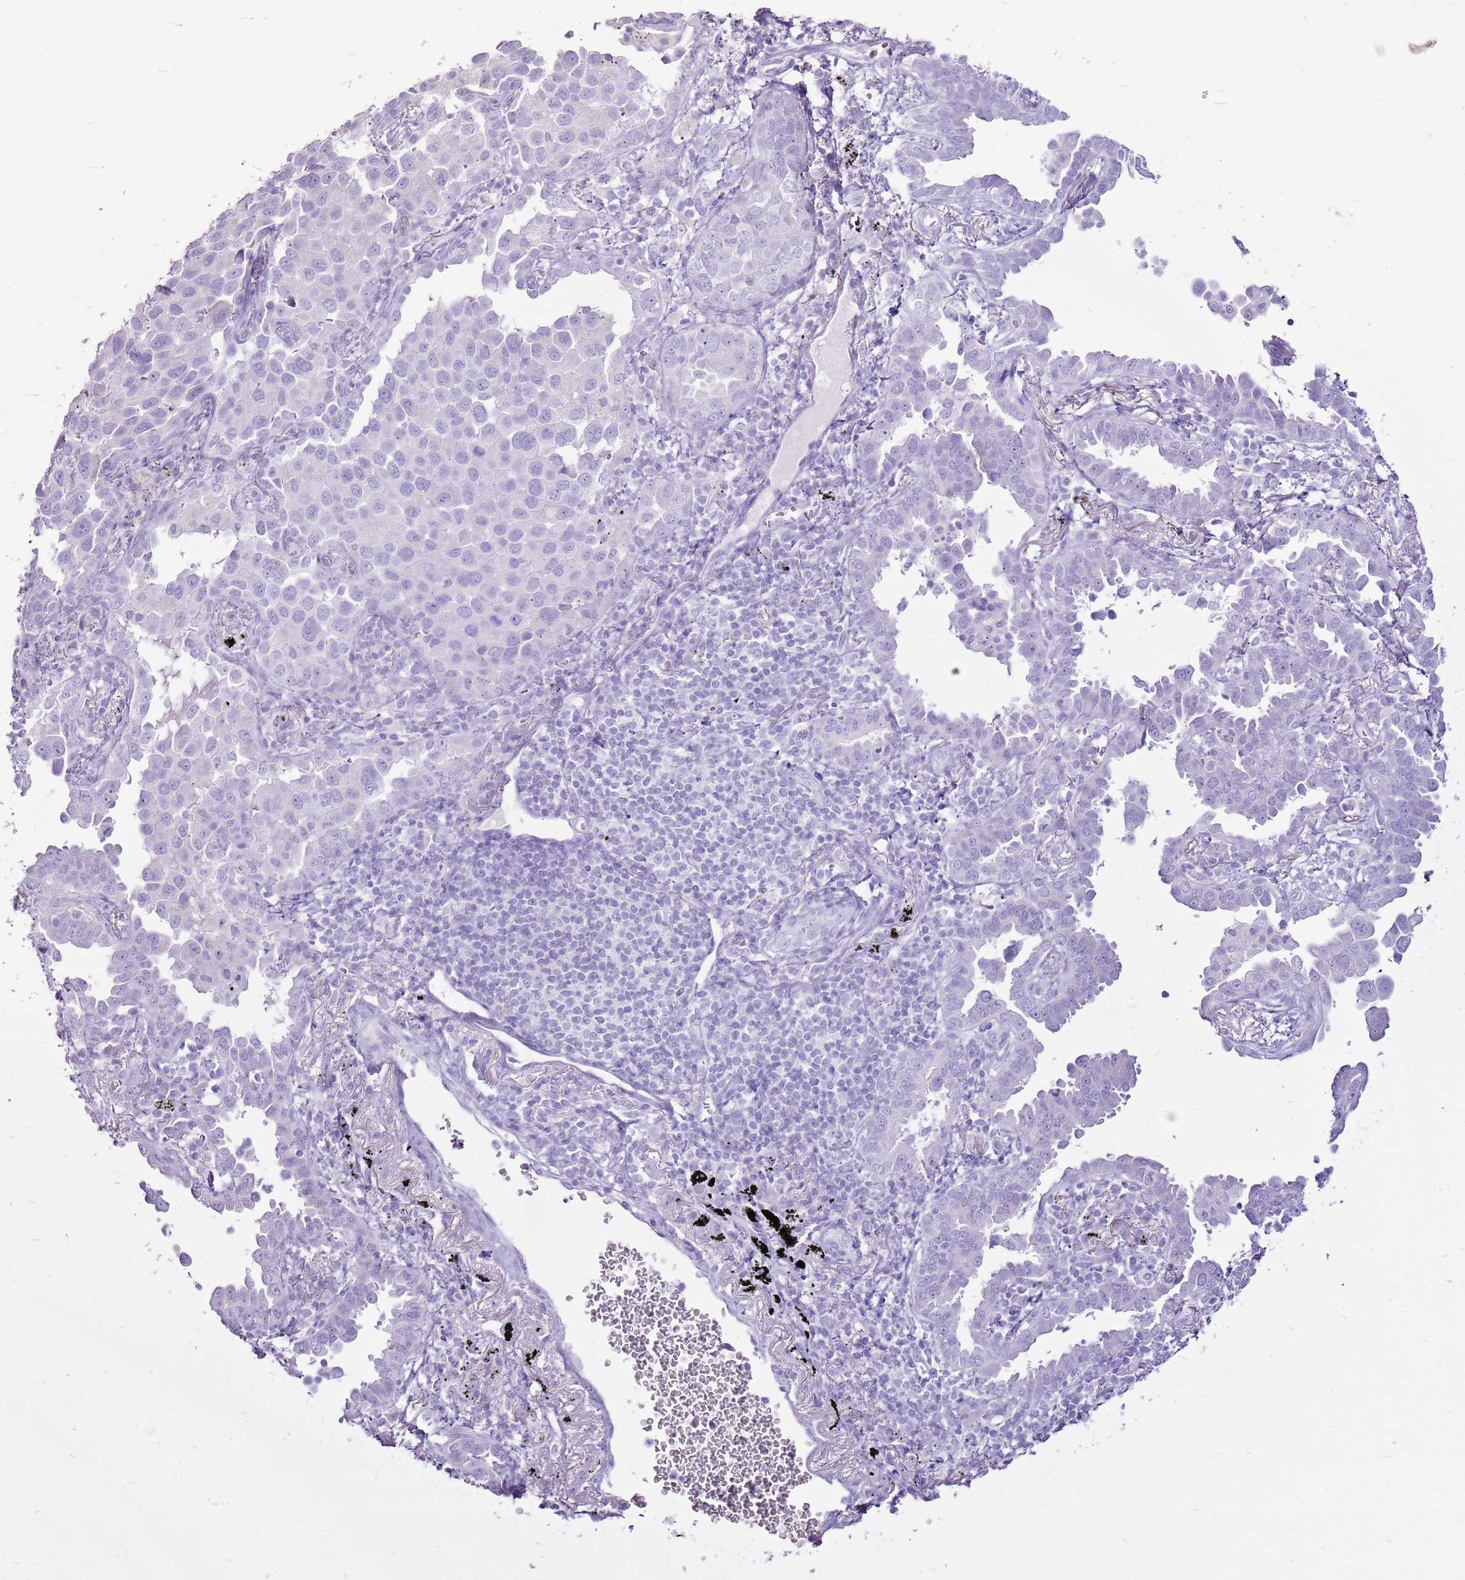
{"staining": {"intensity": "negative", "quantity": "none", "location": "none"}, "tissue": "lung cancer", "cell_type": "Tumor cells", "image_type": "cancer", "snomed": [{"axis": "morphology", "description": "Adenocarcinoma, NOS"}, {"axis": "topography", "description": "Lung"}], "caption": "Lung cancer stained for a protein using immunohistochemistry (IHC) shows no staining tumor cells.", "gene": "CNFN", "patient": {"sex": "male", "age": 67}}